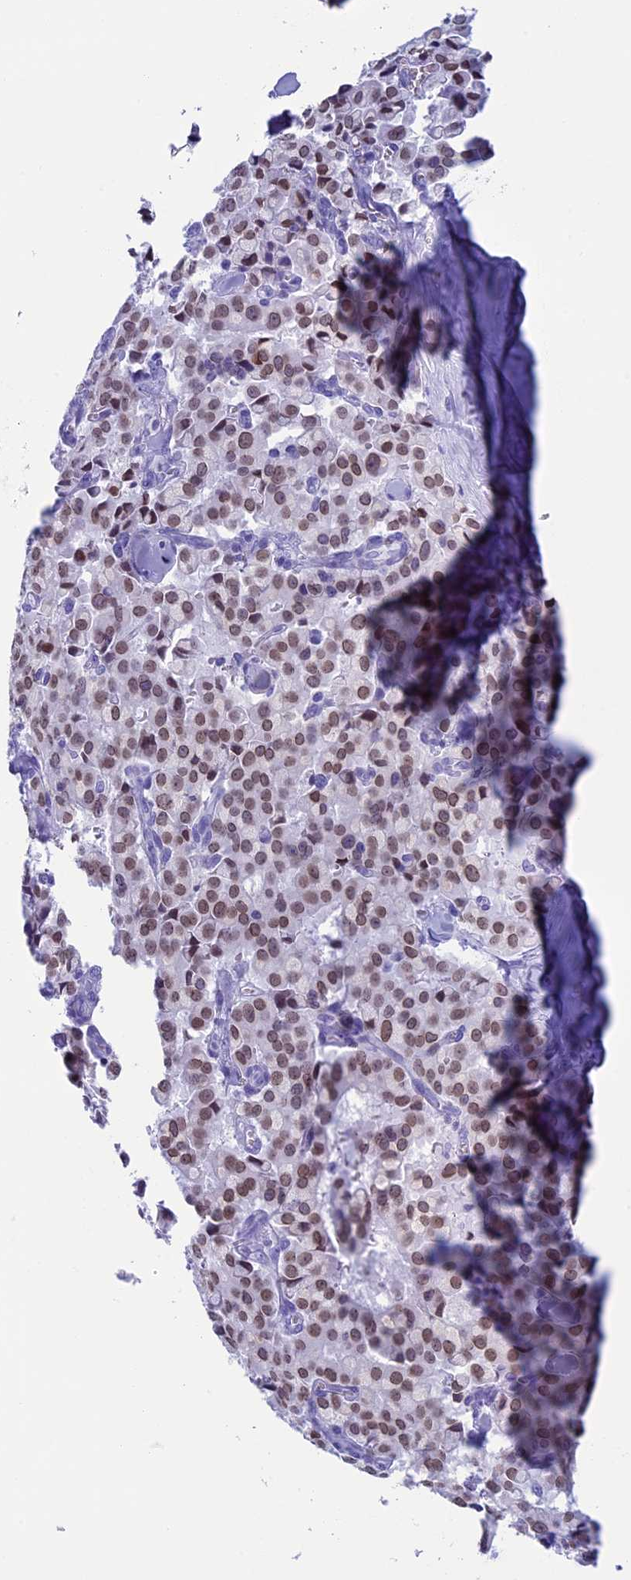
{"staining": {"intensity": "moderate", "quantity": ">75%", "location": "nuclear"}, "tissue": "pancreatic cancer", "cell_type": "Tumor cells", "image_type": "cancer", "snomed": [{"axis": "morphology", "description": "Adenocarcinoma, NOS"}, {"axis": "topography", "description": "Pancreas"}], "caption": "This image reveals adenocarcinoma (pancreatic) stained with immunohistochemistry (IHC) to label a protein in brown. The nuclear of tumor cells show moderate positivity for the protein. Nuclei are counter-stained blue.", "gene": "FAM169A", "patient": {"sex": "male", "age": 65}}